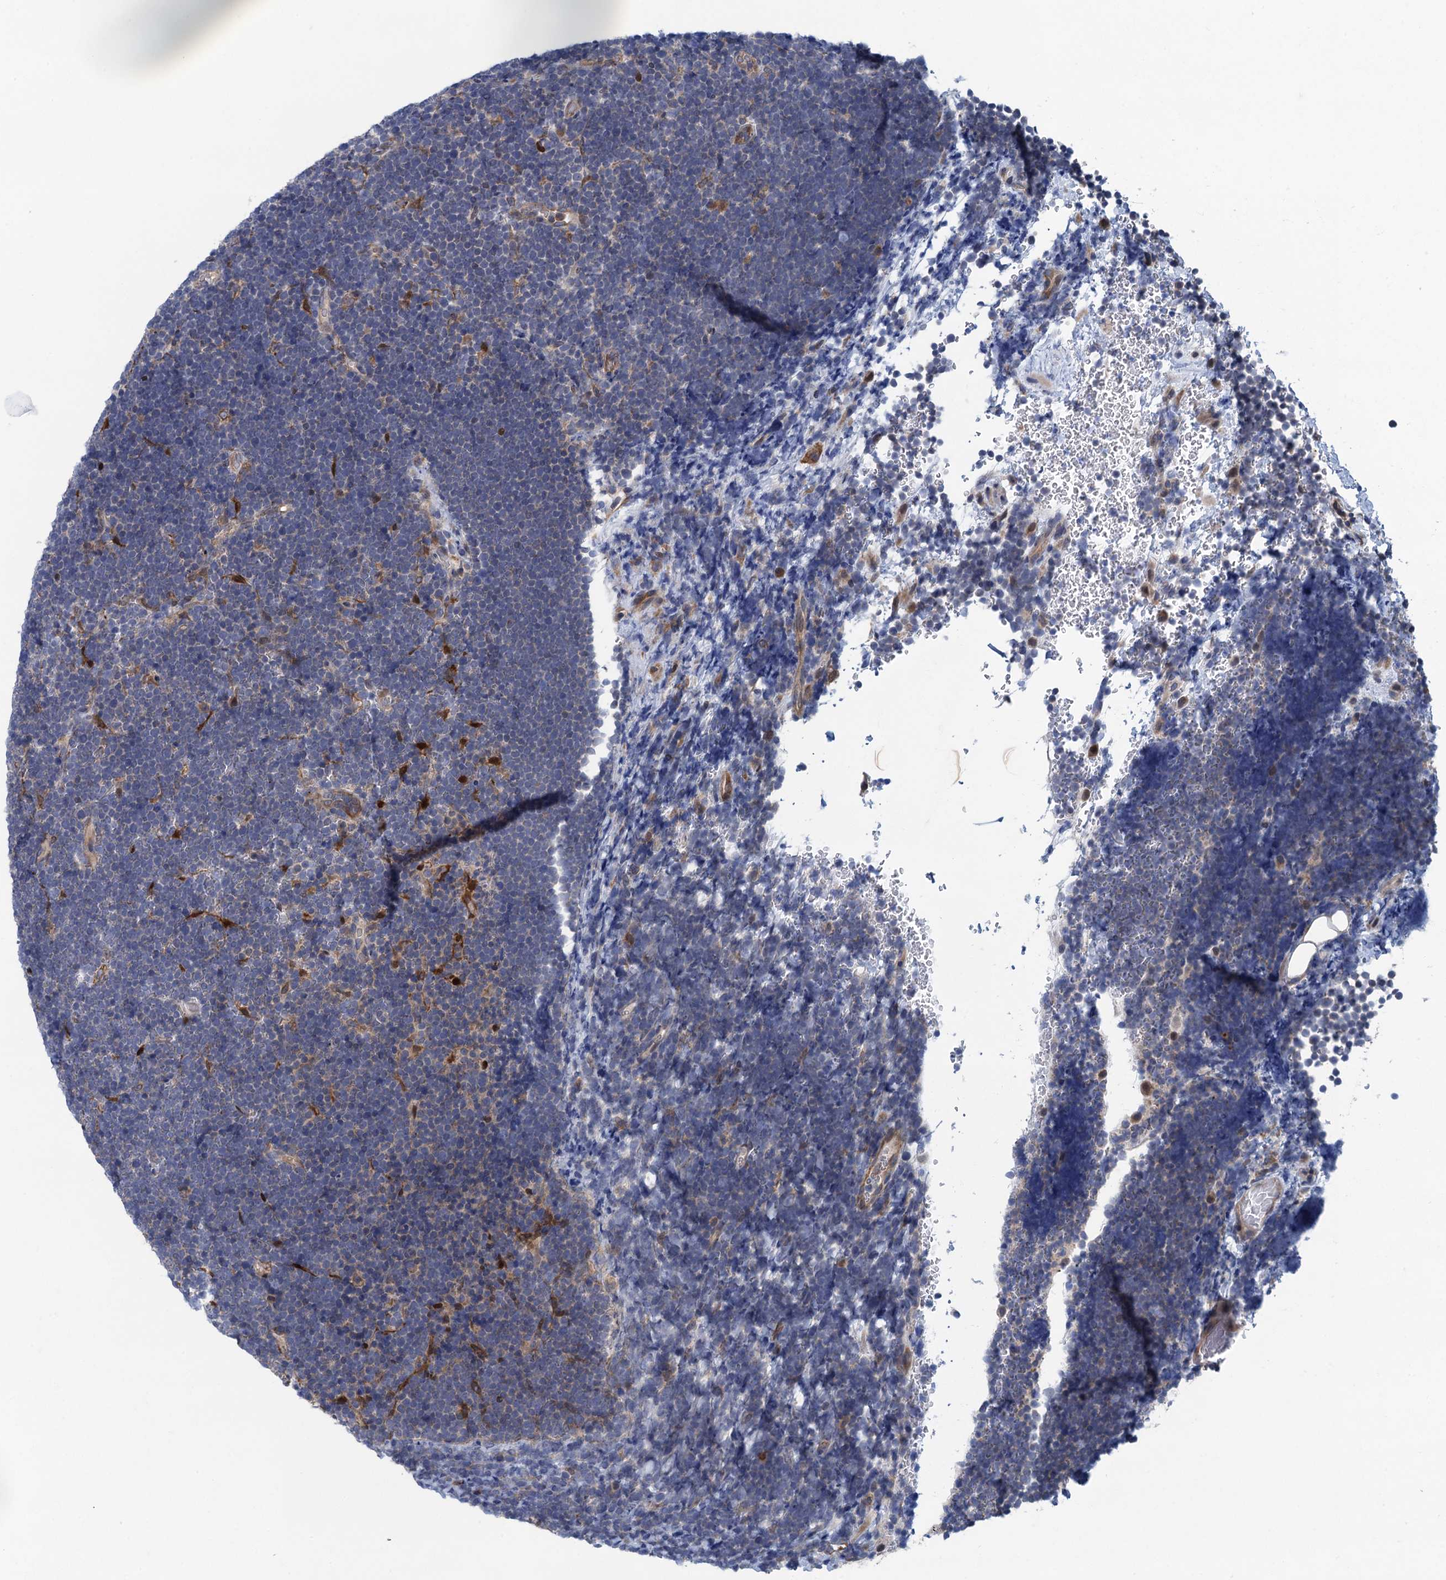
{"staining": {"intensity": "negative", "quantity": "none", "location": "none"}, "tissue": "lymphoma", "cell_type": "Tumor cells", "image_type": "cancer", "snomed": [{"axis": "morphology", "description": "Malignant lymphoma, non-Hodgkin's type, High grade"}, {"axis": "topography", "description": "Lymph node"}], "caption": "Histopathology image shows no significant protein staining in tumor cells of lymphoma.", "gene": "CNTN5", "patient": {"sex": "male", "age": 13}}